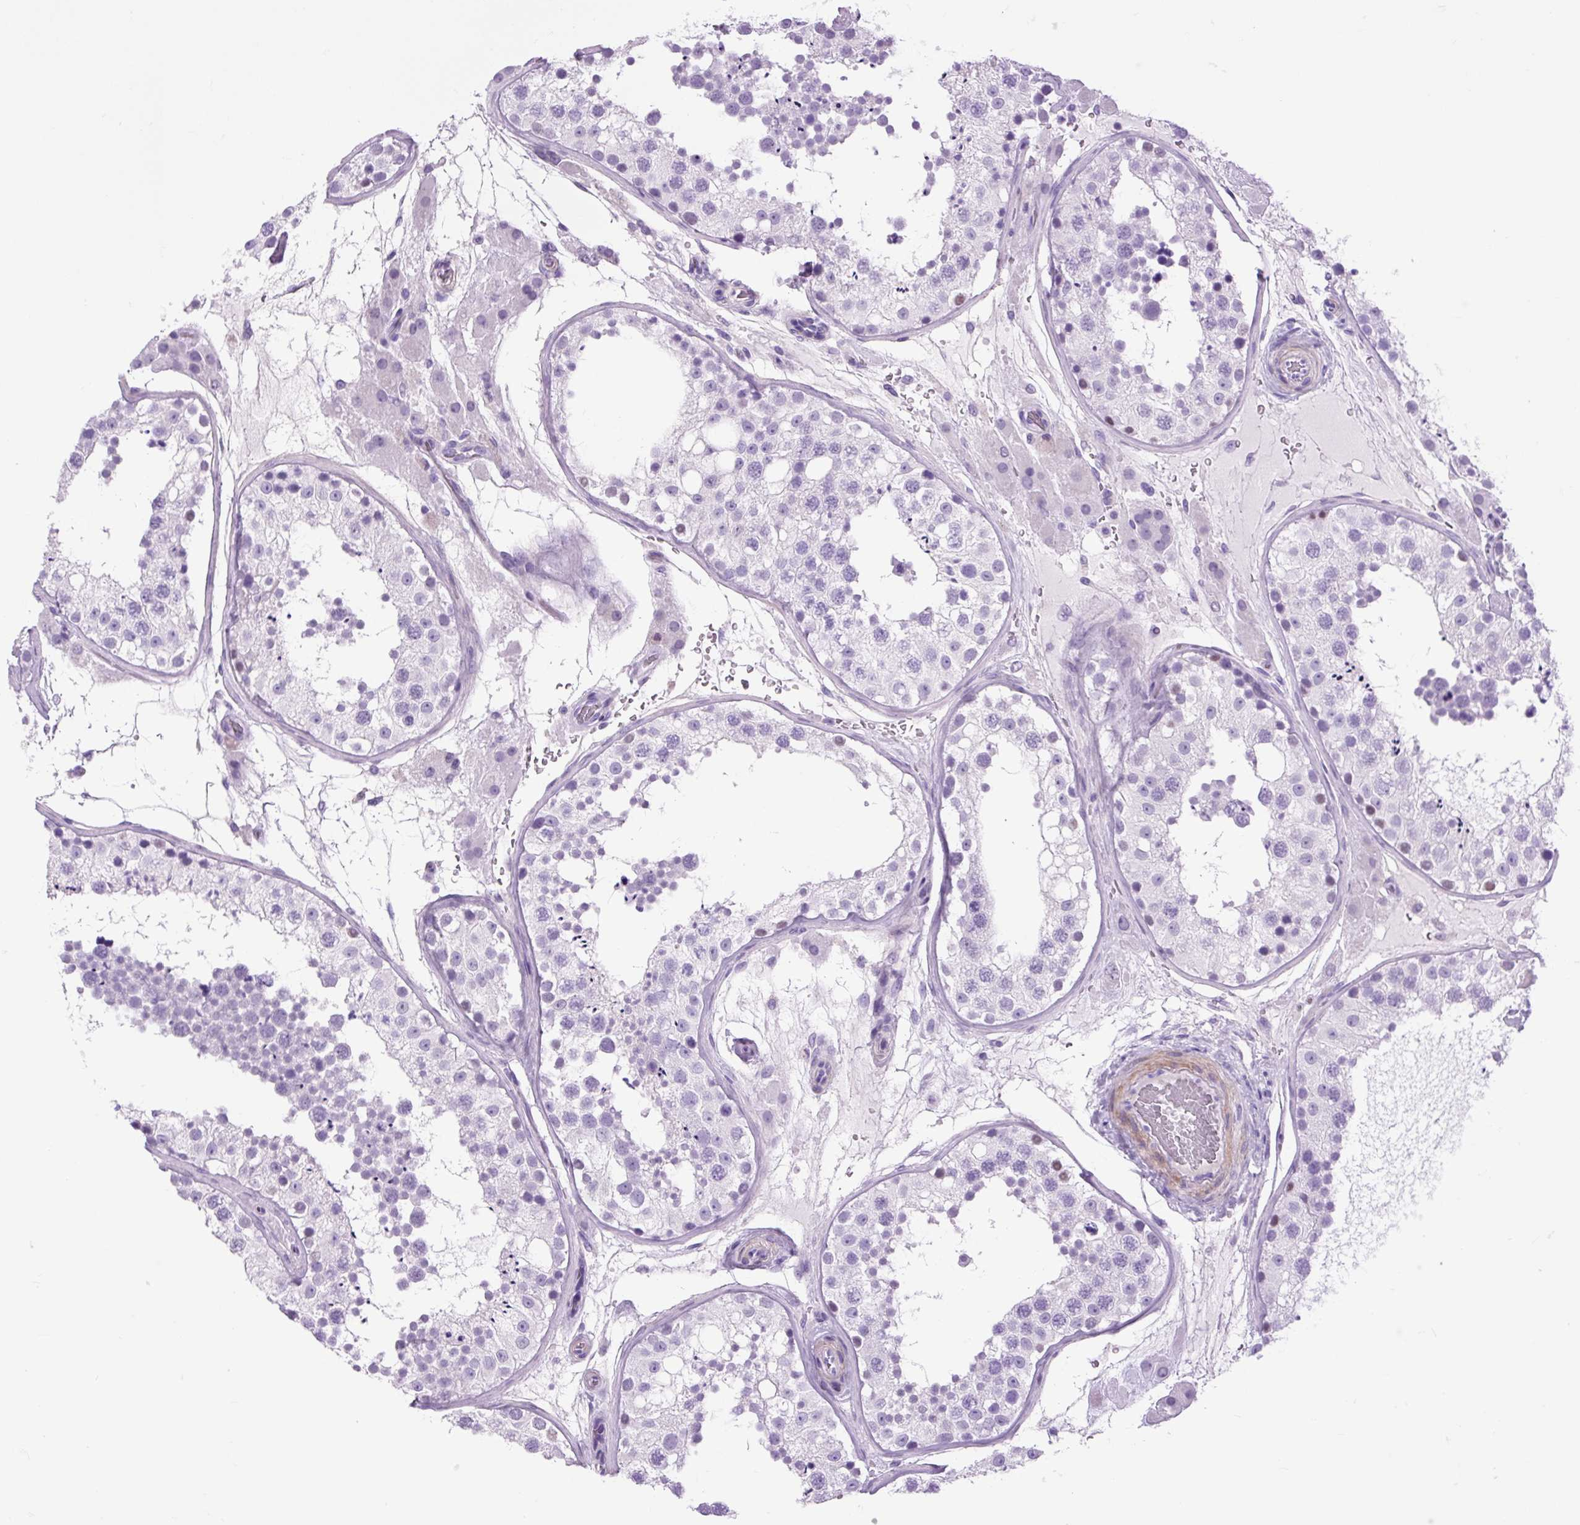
{"staining": {"intensity": "negative", "quantity": "none", "location": "none"}, "tissue": "testis", "cell_type": "Cells in seminiferous ducts", "image_type": "normal", "snomed": [{"axis": "morphology", "description": "Normal tissue, NOS"}, {"axis": "topography", "description": "Testis"}], "caption": "This is a image of immunohistochemistry (IHC) staining of normal testis, which shows no staining in cells in seminiferous ducts. The staining is performed using DAB (3,3'-diaminobenzidine) brown chromogen with nuclei counter-stained in using hematoxylin.", "gene": "DPP6", "patient": {"sex": "male", "age": 26}}